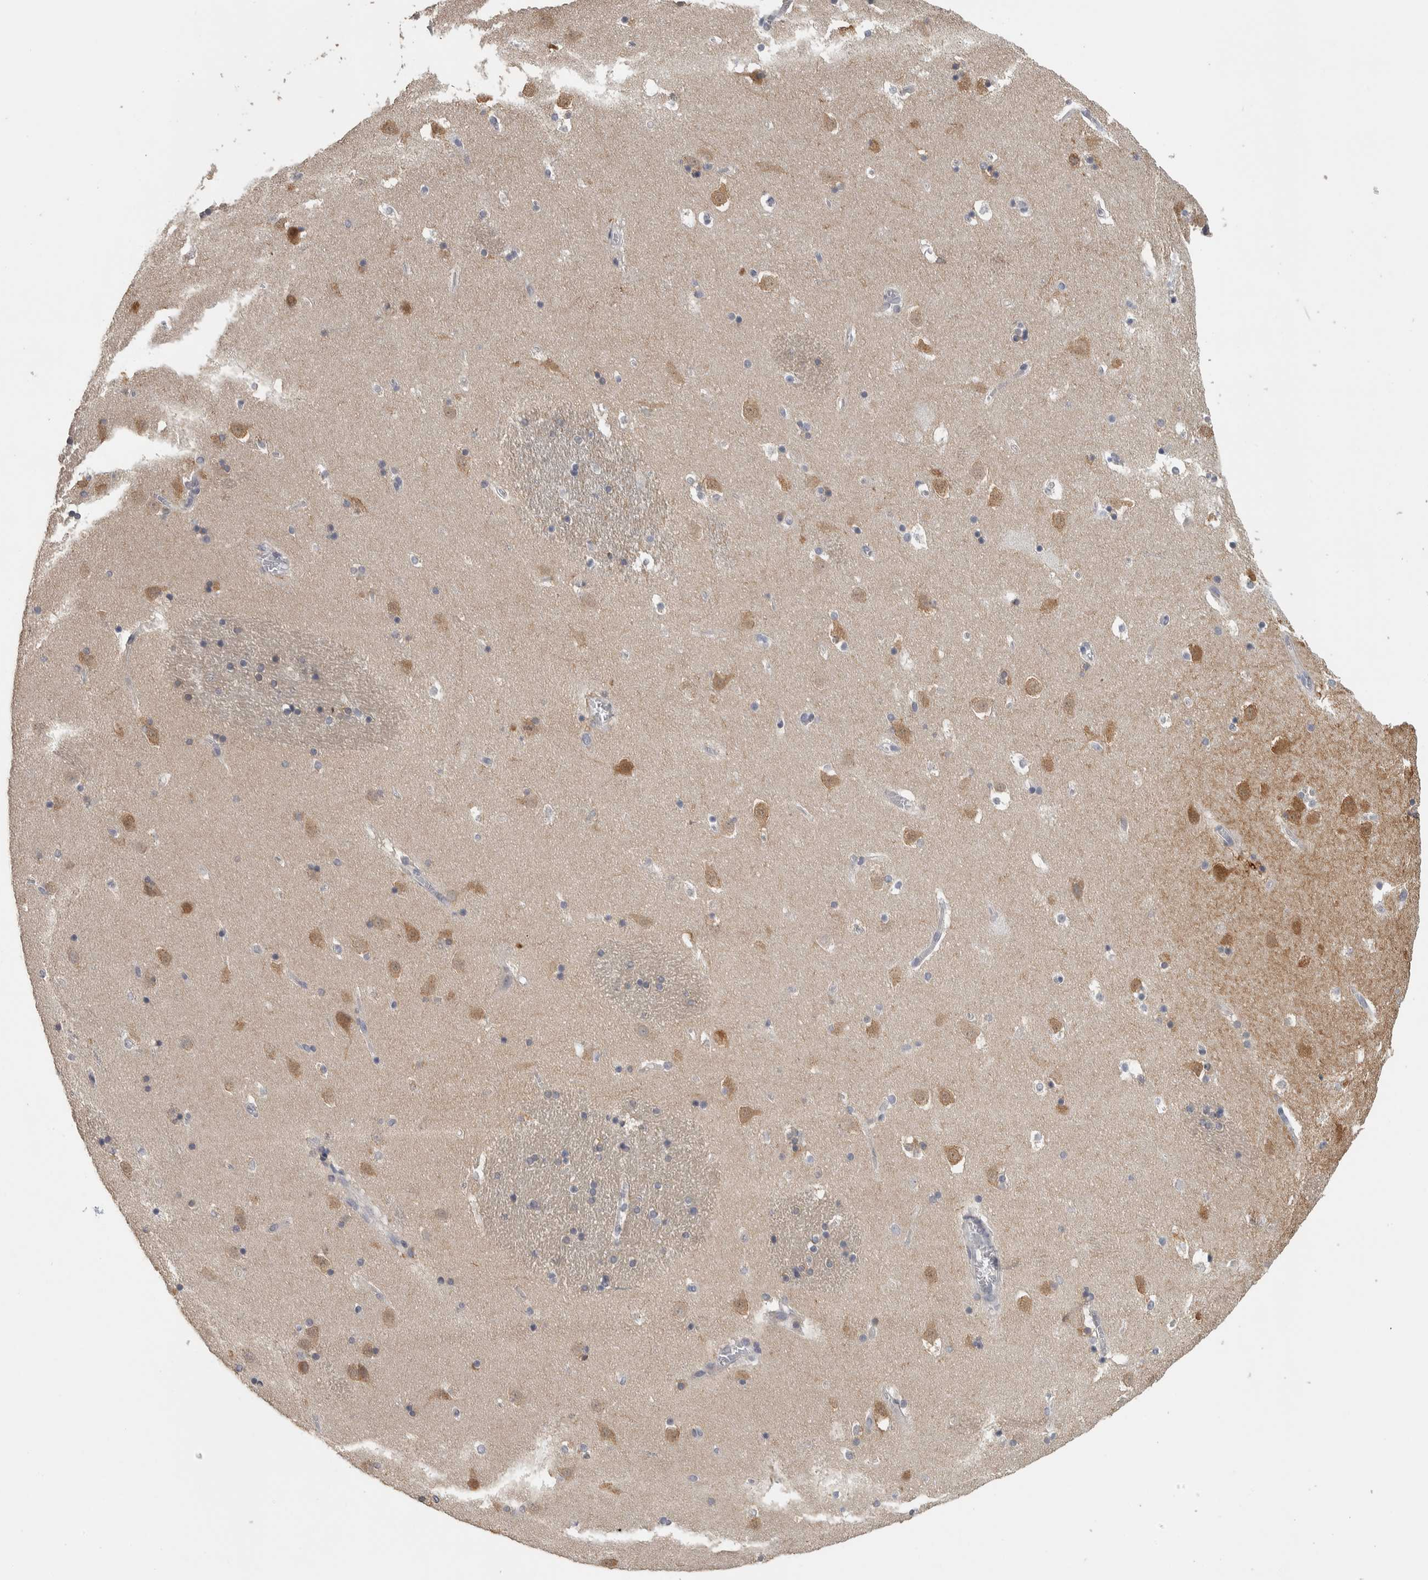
{"staining": {"intensity": "moderate", "quantity": "<25%", "location": "cytoplasmic/membranous"}, "tissue": "caudate", "cell_type": "Glial cells", "image_type": "normal", "snomed": [{"axis": "morphology", "description": "Normal tissue, NOS"}, {"axis": "topography", "description": "Lateral ventricle wall"}], "caption": "Caudate stained with IHC exhibits moderate cytoplasmic/membranous staining in approximately <25% of glial cells.", "gene": "NECAB1", "patient": {"sex": "male", "age": 45}}